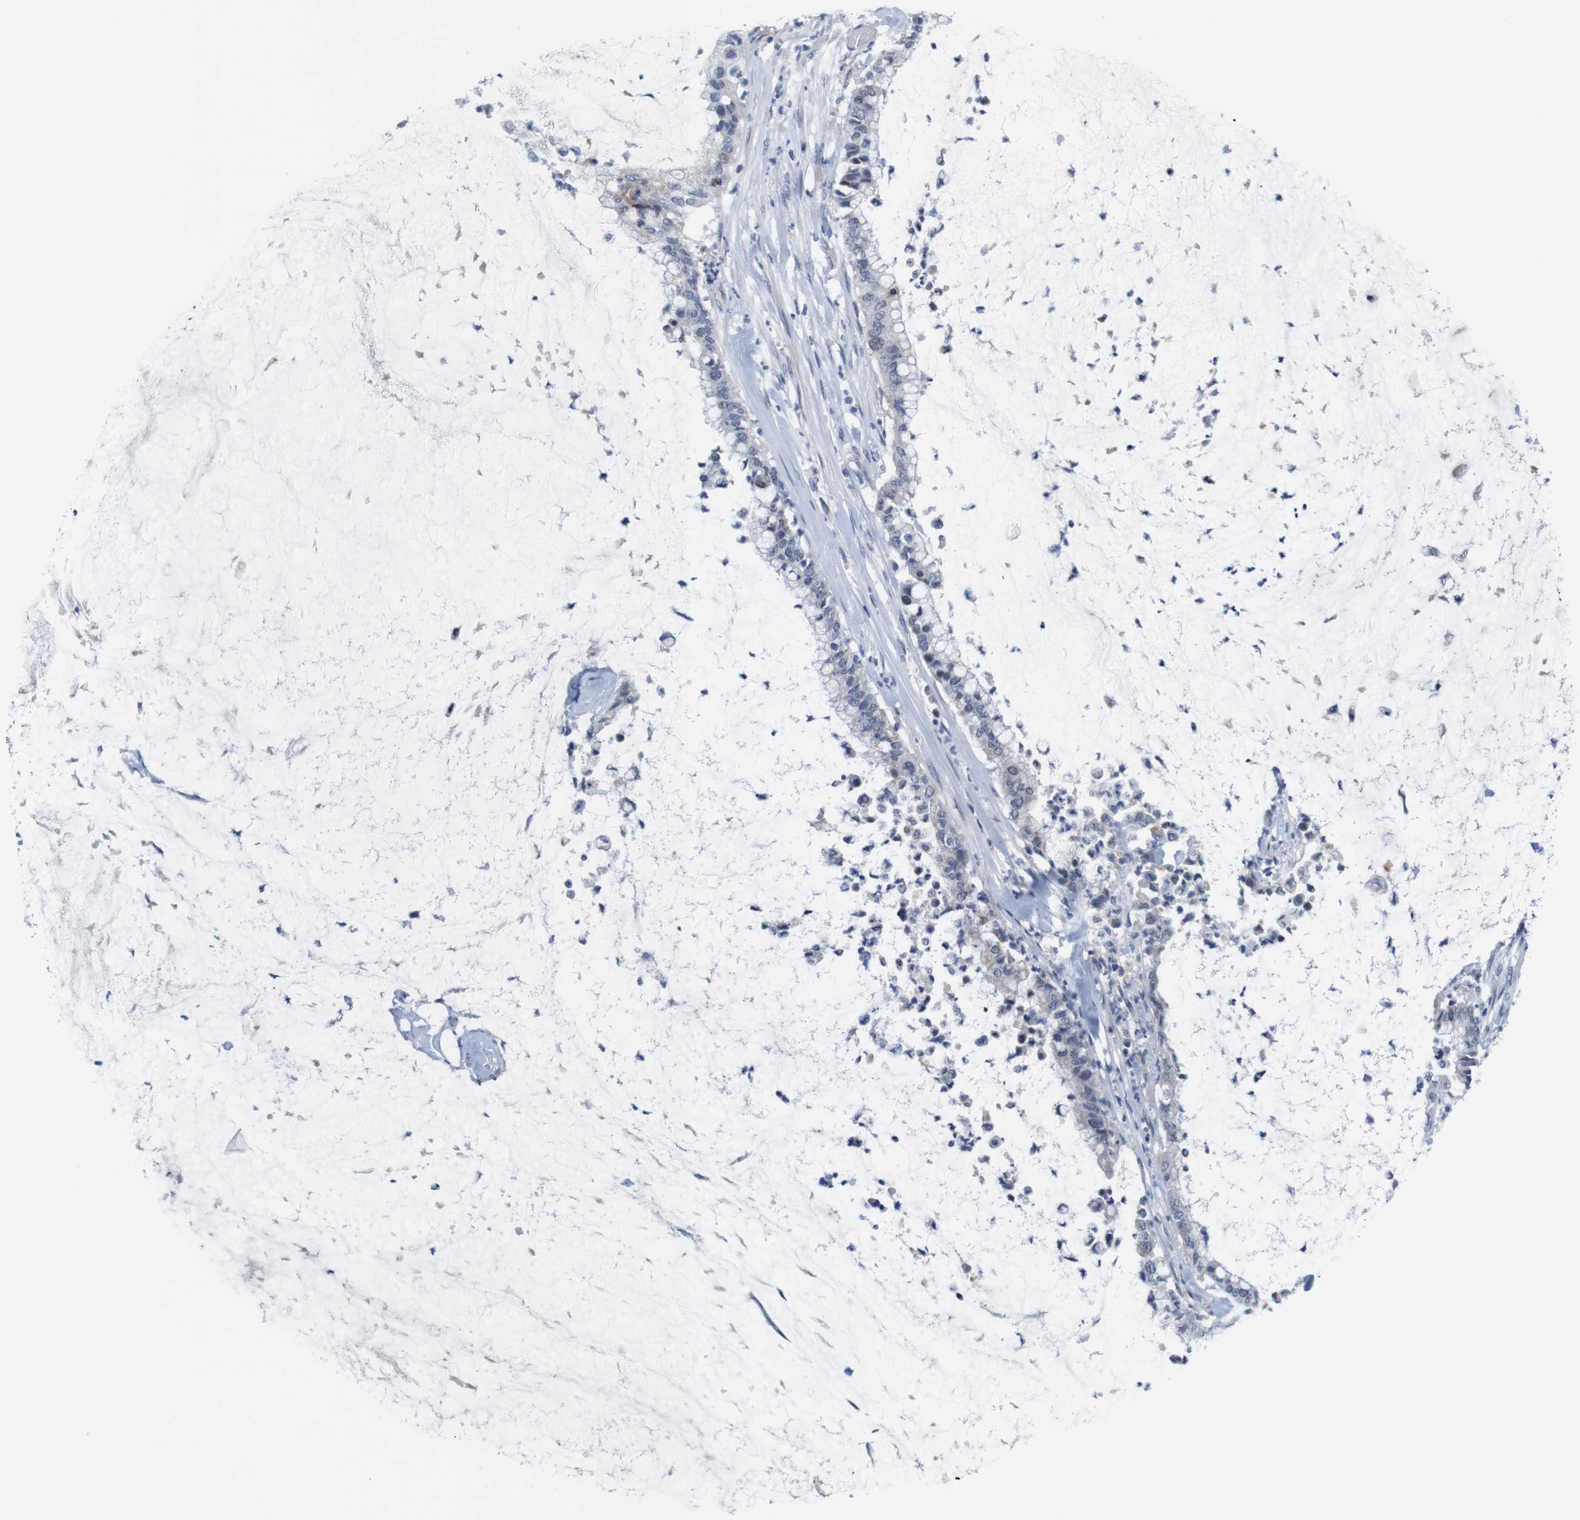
{"staining": {"intensity": "negative", "quantity": "none", "location": "none"}, "tissue": "pancreatic cancer", "cell_type": "Tumor cells", "image_type": "cancer", "snomed": [{"axis": "morphology", "description": "Adenocarcinoma, NOS"}, {"axis": "topography", "description": "Pancreas"}], "caption": "Pancreatic cancer was stained to show a protein in brown. There is no significant positivity in tumor cells.", "gene": "OTOF", "patient": {"sex": "male", "age": 41}}